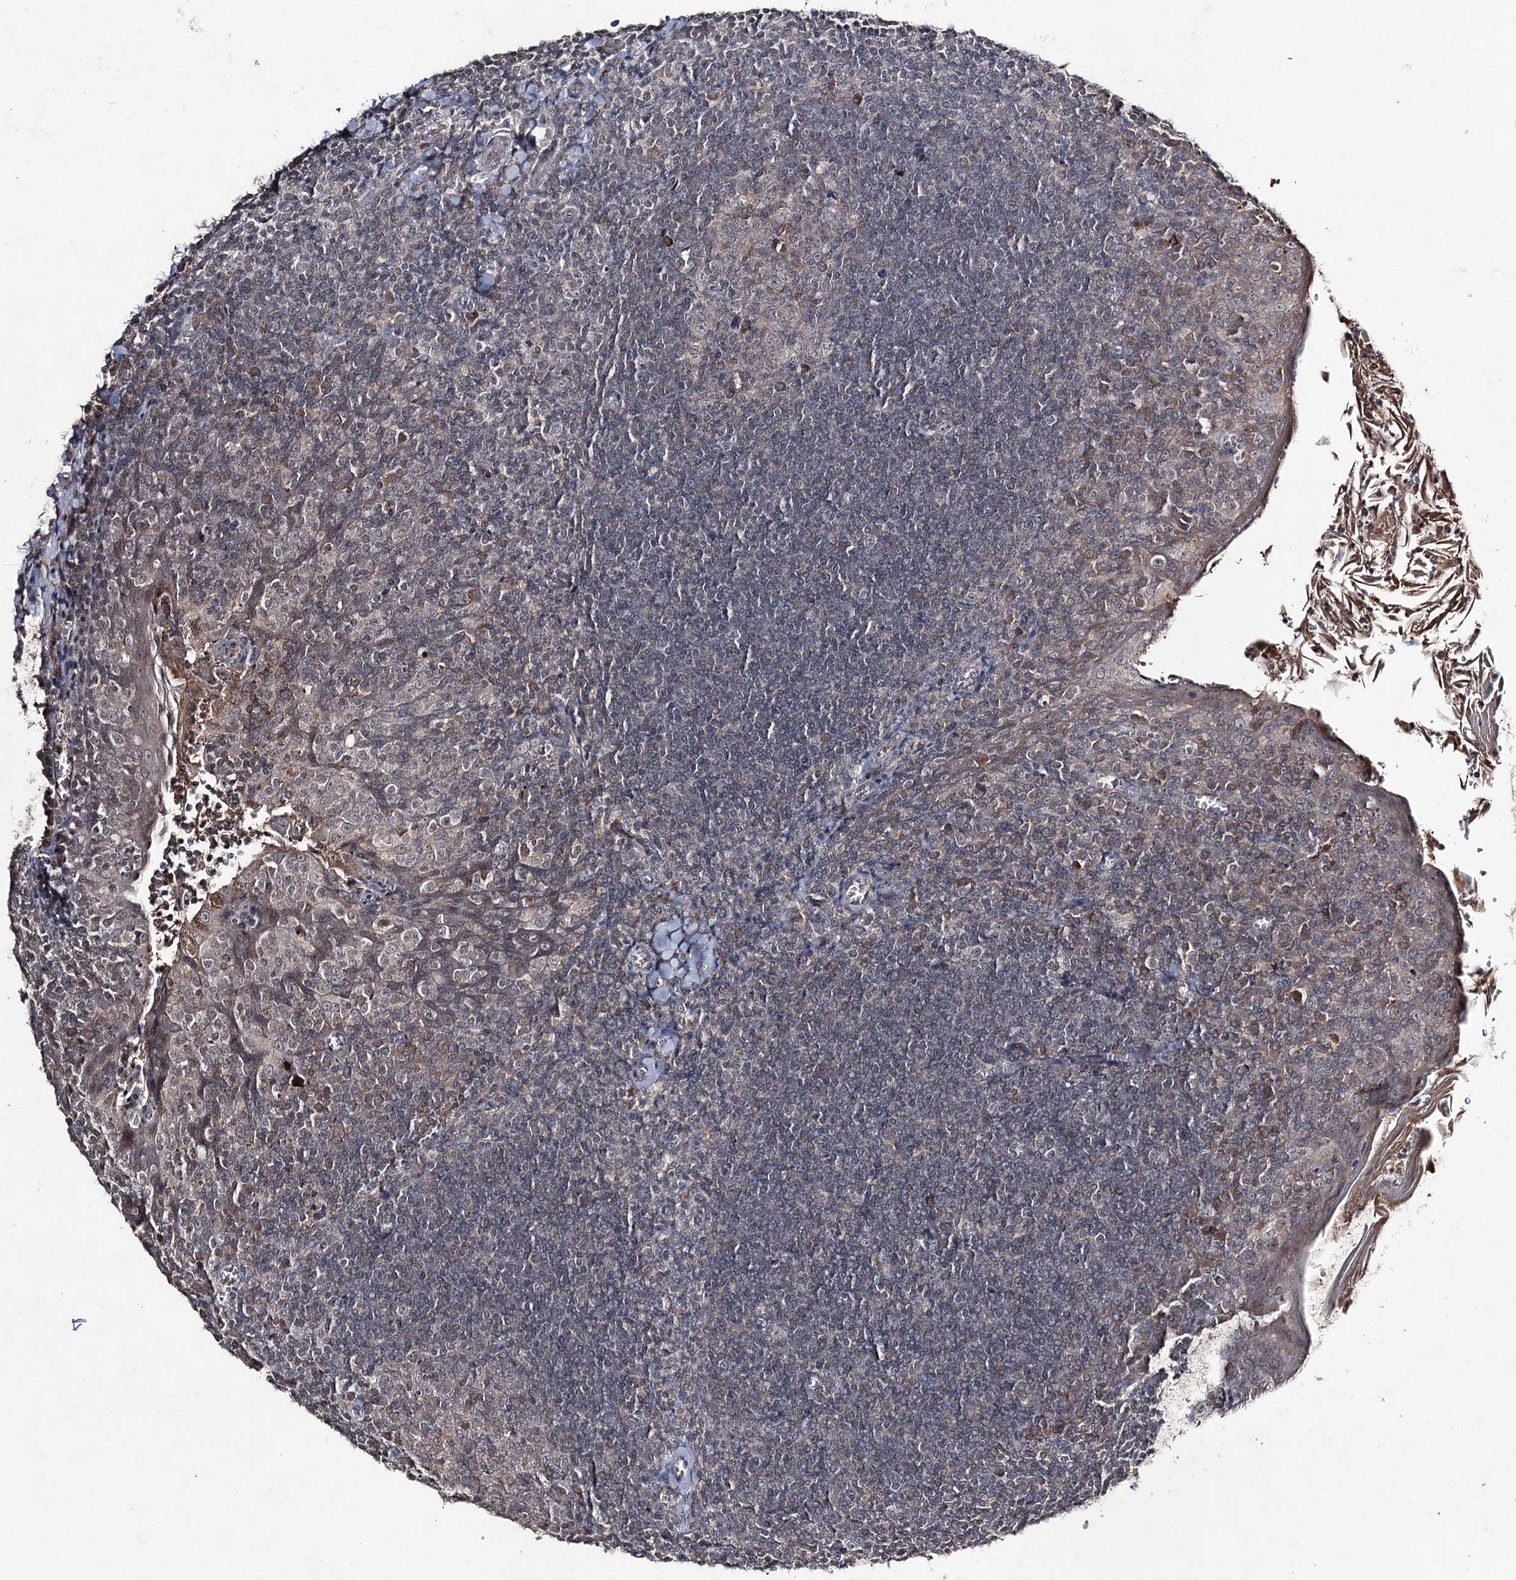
{"staining": {"intensity": "weak", "quantity": "25%-75%", "location": "cytoplasmic/membranous"}, "tissue": "tonsil", "cell_type": "Germinal center cells", "image_type": "normal", "snomed": [{"axis": "morphology", "description": "Normal tissue, NOS"}, {"axis": "topography", "description": "Tonsil"}], "caption": "Brown immunohistochemical staining in unremarkable human tonsil shows weak cytoplasmic/membranous positivity in approximately 25%-75% of germinal center cells.", "gene": "SYNGR3", "patient": {"sex": "male", "age": 27}}